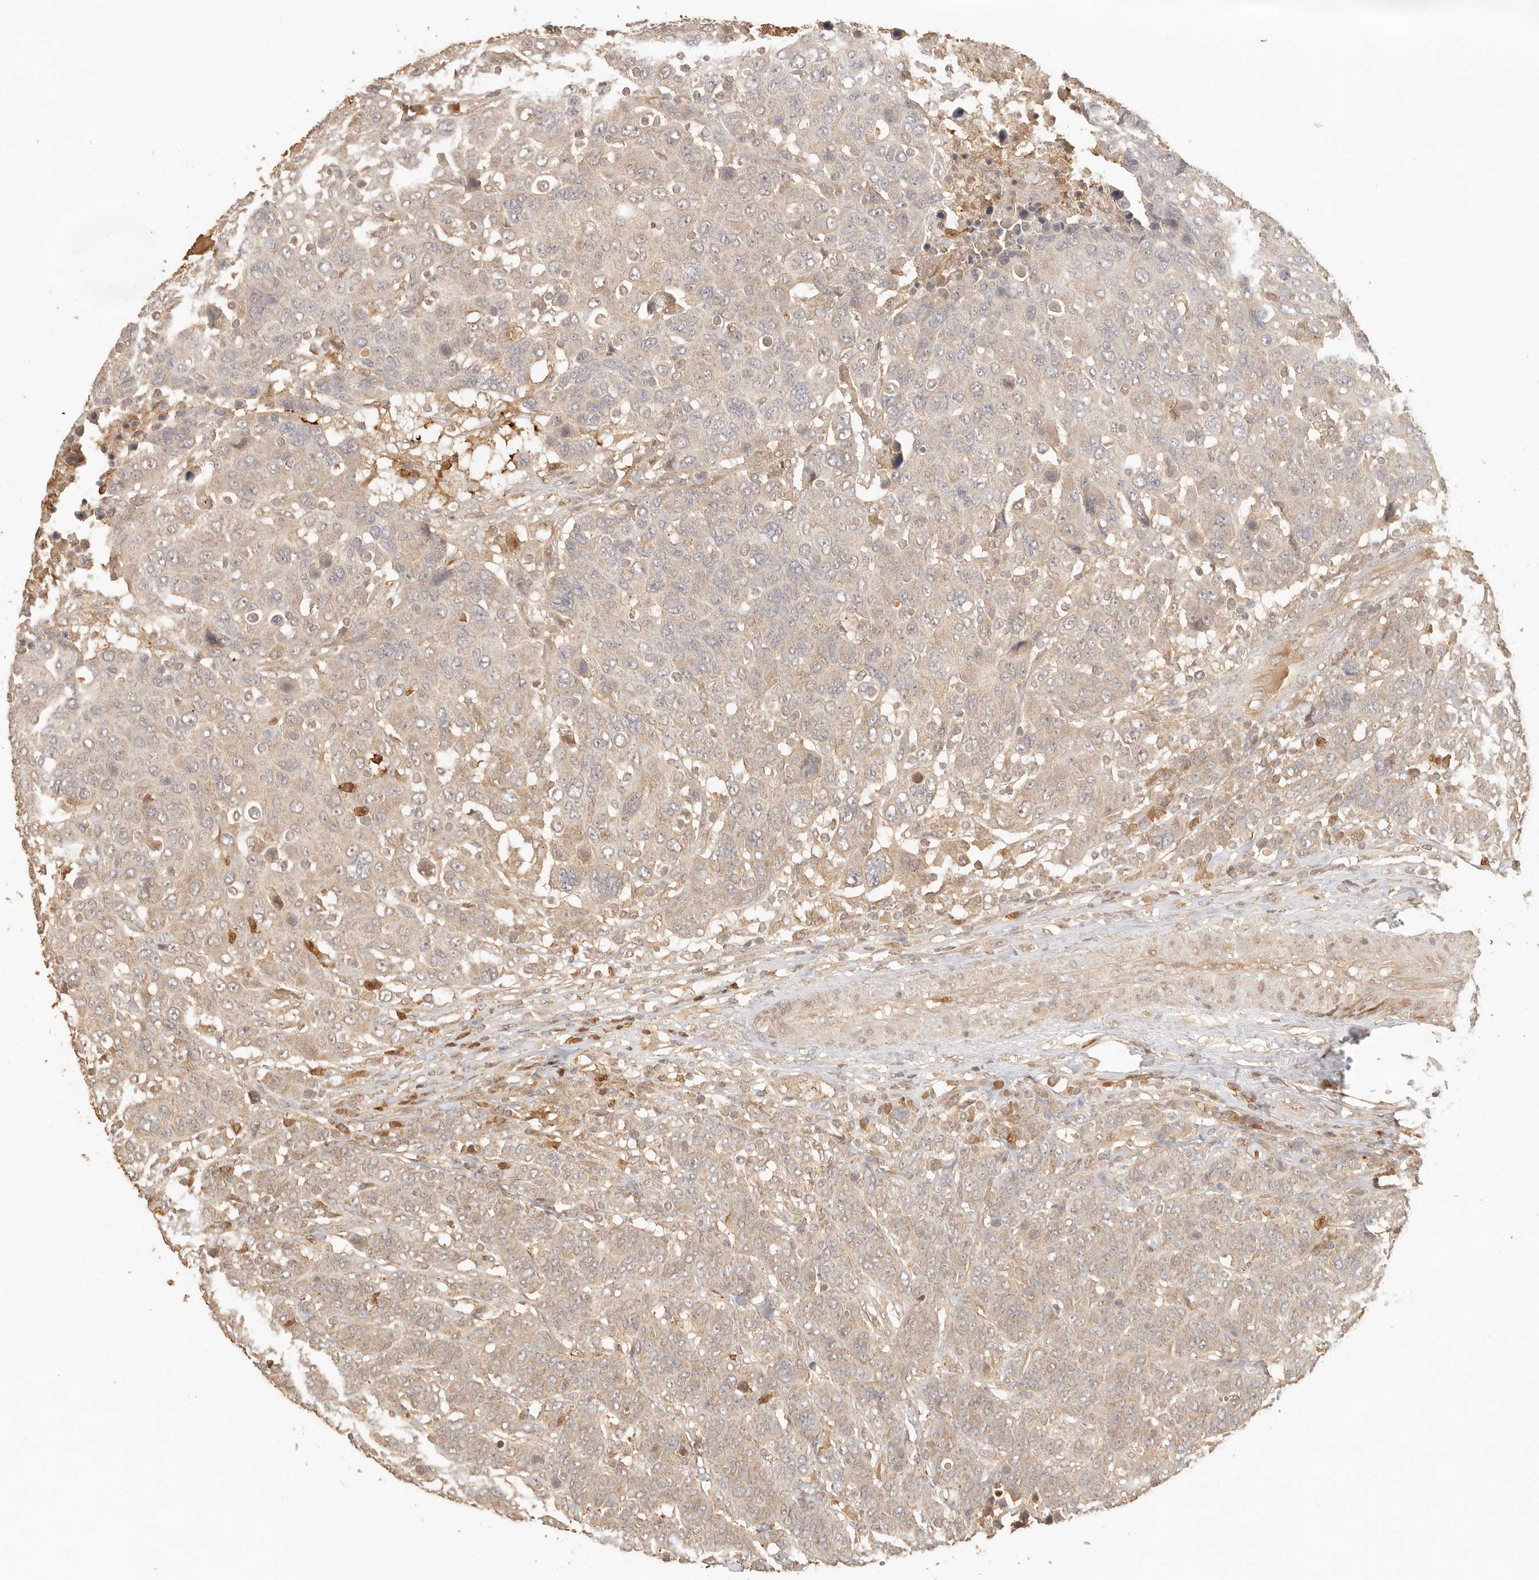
{"staining": {"intensity": "weak", "quantity": ">75%", "location": "cytoplasmic/membranous"}, "tissue": "breast cancer", "cell_type": "Tumor cells", "image_type": "cancer", "snomed": [{"axis": "morphology", "description": "Duct carcinoma"}, {"axis": "topography", "description": "Breast"}], "caption": "Immunohistochemistry histopathology image of human invasive ductal carcinoma (breast) stained for a protein (brown), which demonstrates low levels of weak cytoplasmic/membranous staining in about >75% of tumor cells.", "gene": "INTS11", "patient": {"sex": "female", "age": 37}}